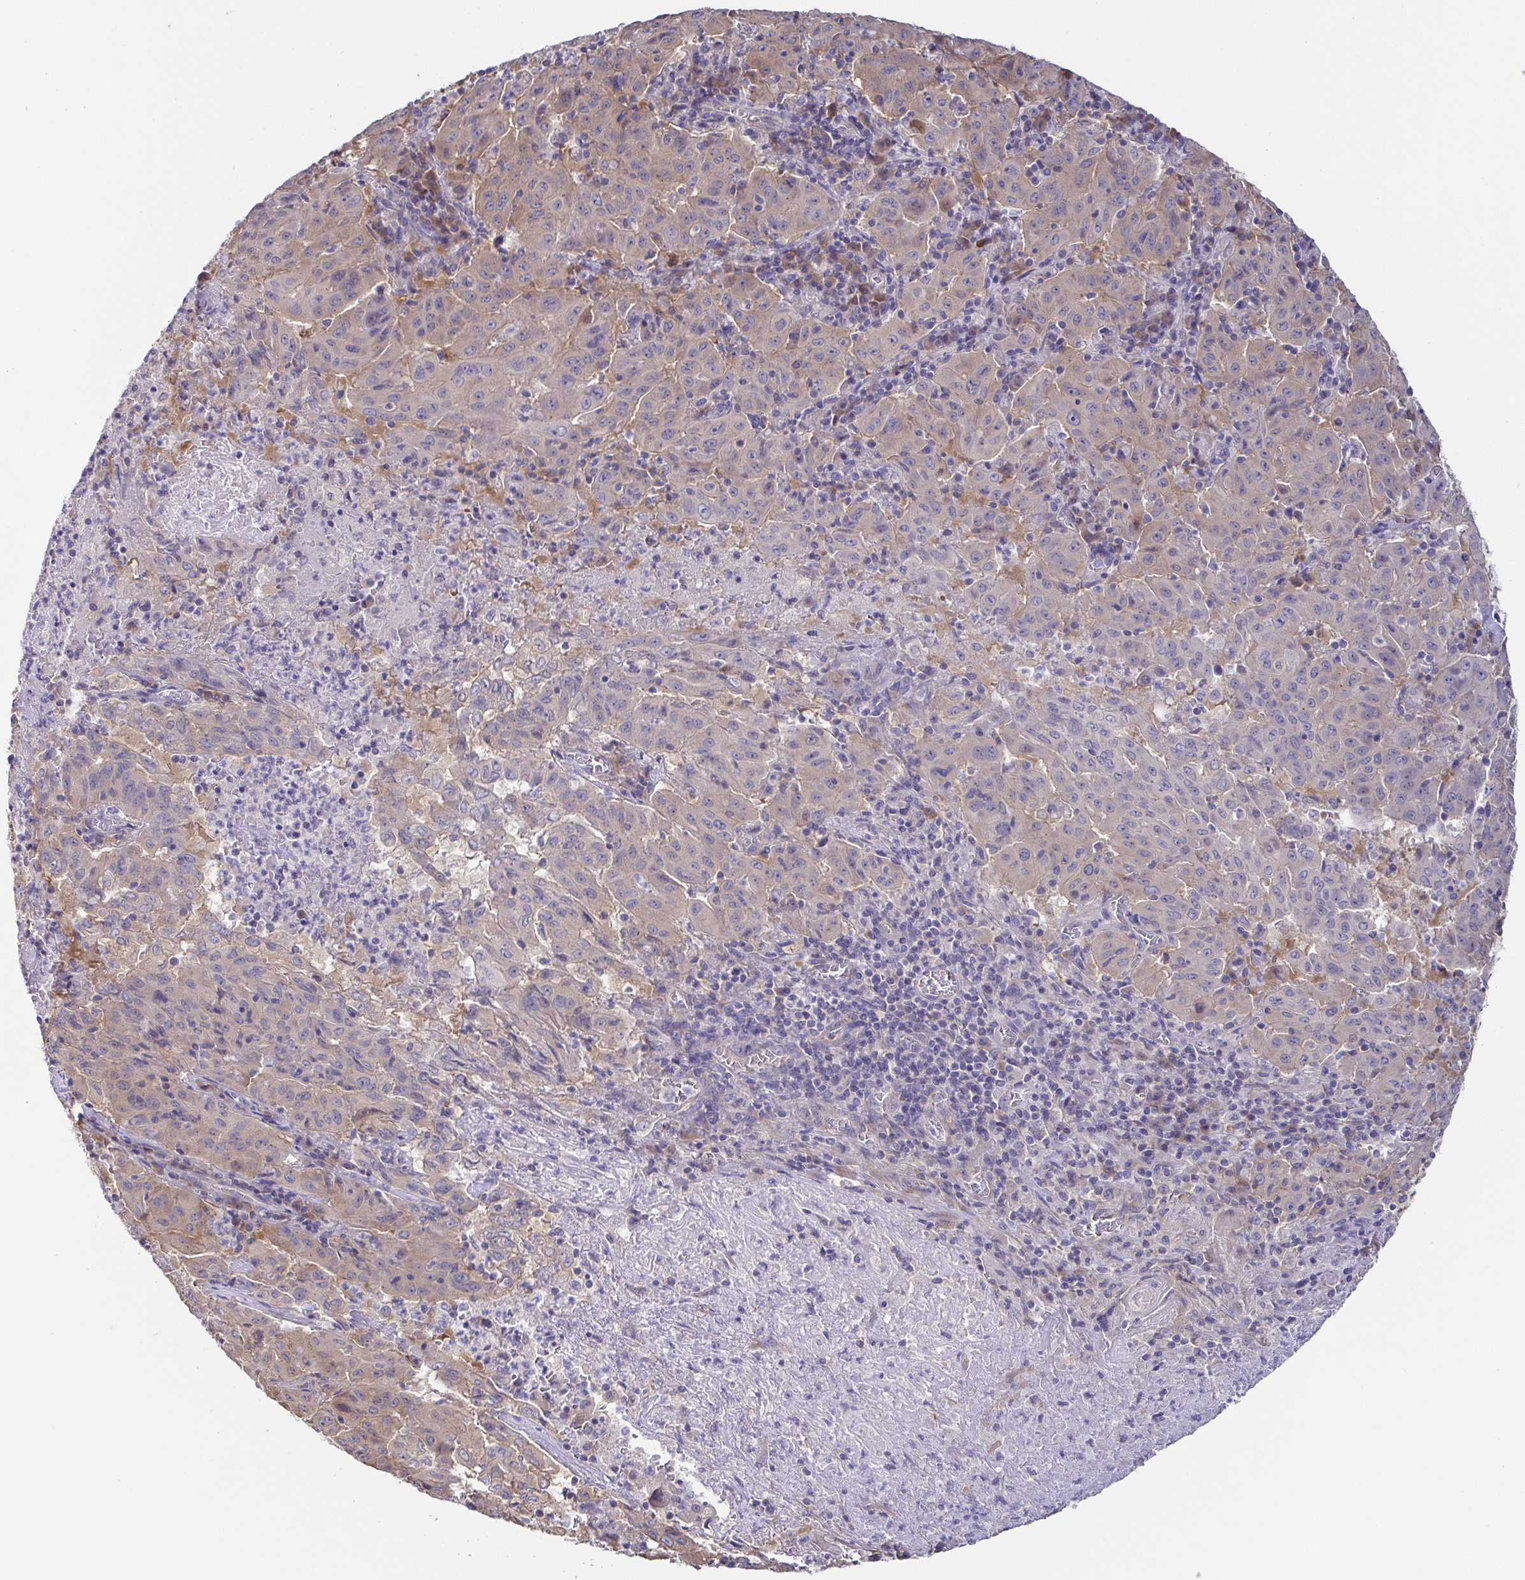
{"staining": {"intensity": "weak", "quantity": "25%-75%", "location": "cytoplasmic/membranous"}, "tissue": "pancreatic cancer", "cell_type": "Tumor cells", "image_type": "cancer", "snomed": [{"axis": "morphology", "description": "Adenocarcinoma, NOS"}, {"axis": "topography", "description": "Pancreas"}], "caption": "Adenocarcinoma (pancreatic) stained with immunohistochemistry demonstrates weak cytoplasmic/membranous staining in about 25%-75% of tumor cells.", "gene": "EIF3D", "patient": {"sex": "male", "age": 63}}